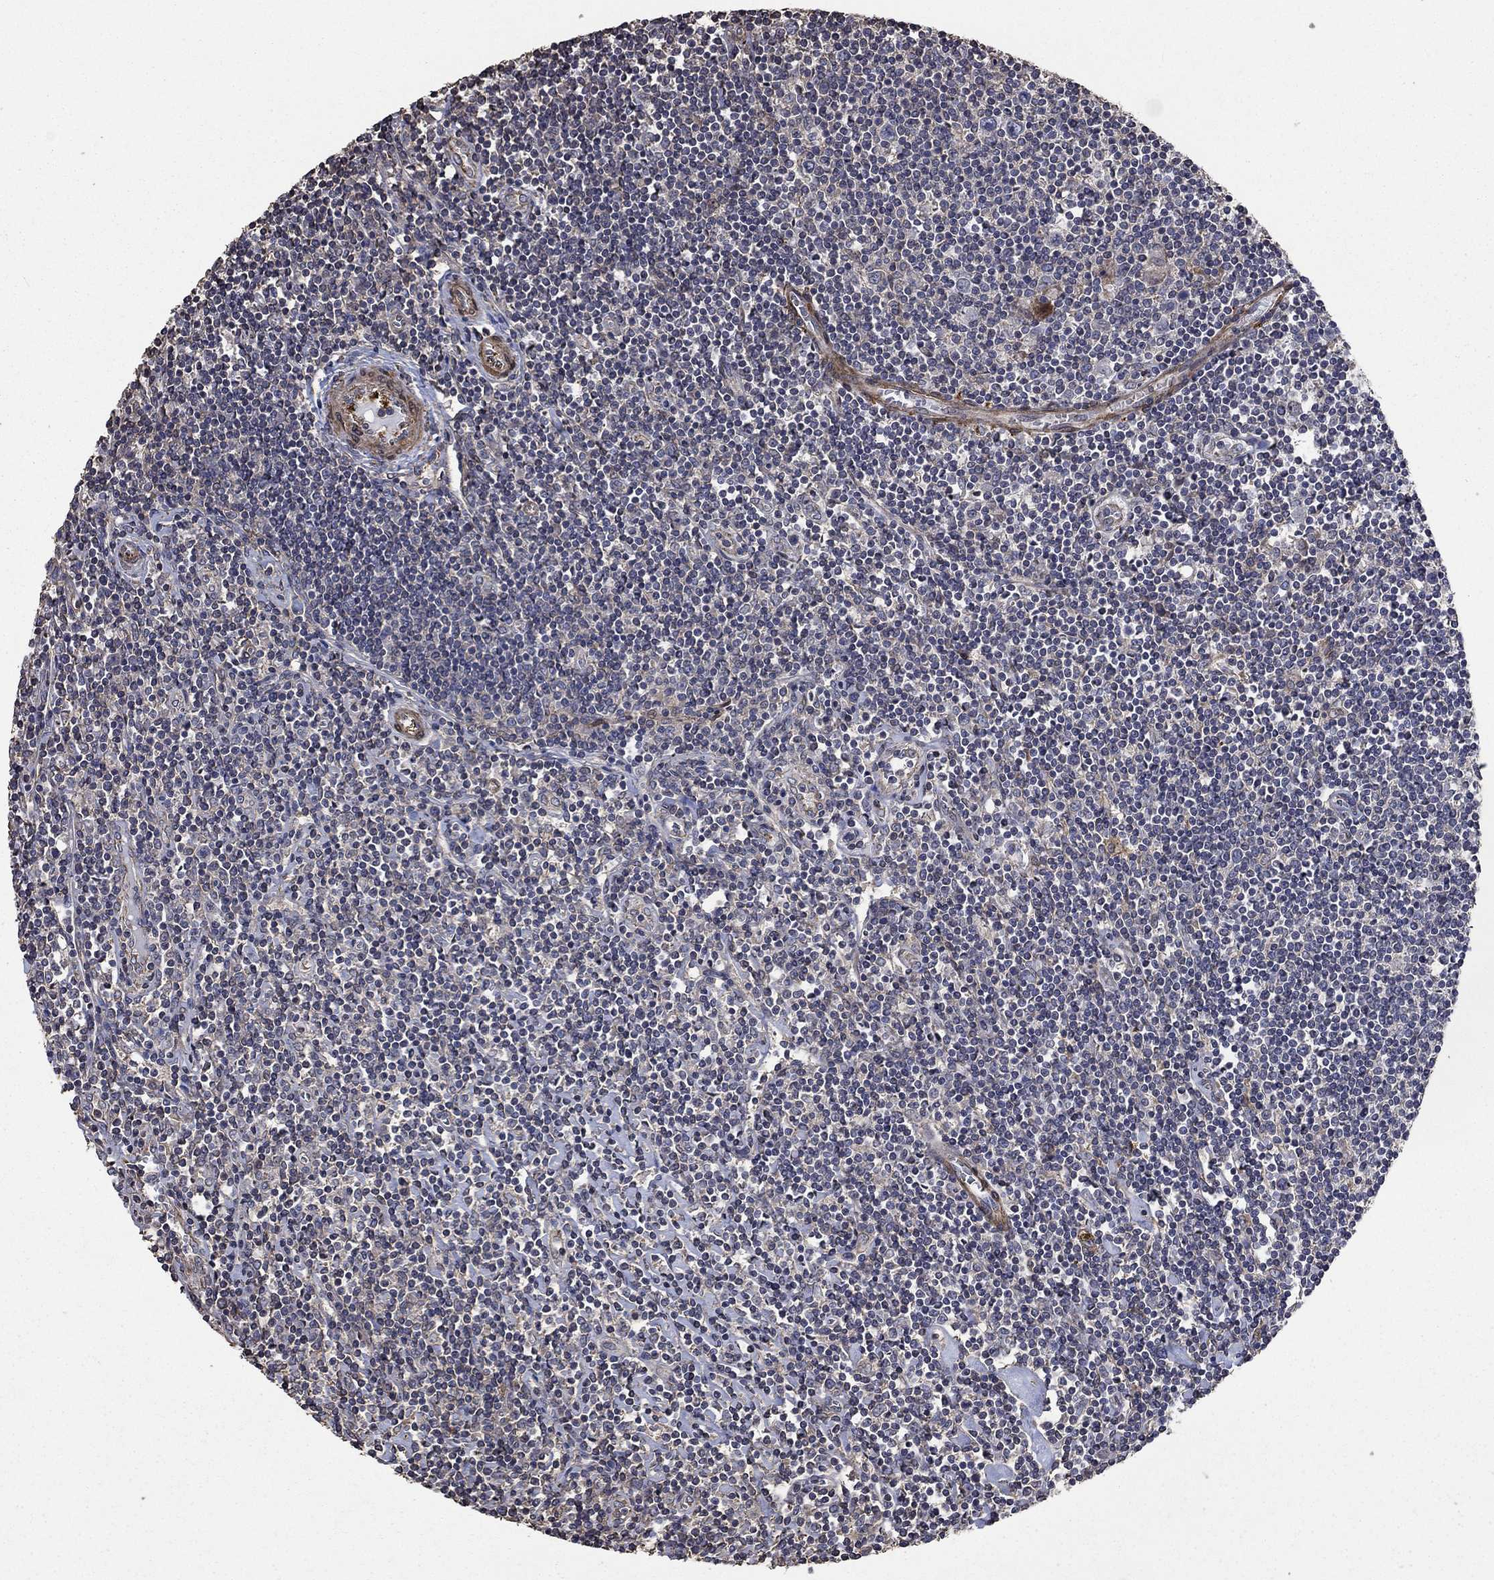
{"staining": {"intensity": "negative", "quantity": "none", "location": "none"}, "tissue": "lymphoma", "cell_type": "Tumor cells", "image_type": "cancer", "snomed": [{"axis": "morphology", "description": "Hodgkin's disease, NOS"}, {"axis": "topography", "description": "Lymph node"}], "caption": "Tumor cells are negative for brown protein staining in Hodgkin's disease. The staining was performed using DAB (3,3'-diaminobenzidine) to visualize the protein expression in brown, while the nuclei were stained in blue with hematoxylin (Magnification: 20x).", "gene": "PDE3A", "patient": {"sex": "male", "age": 40}}